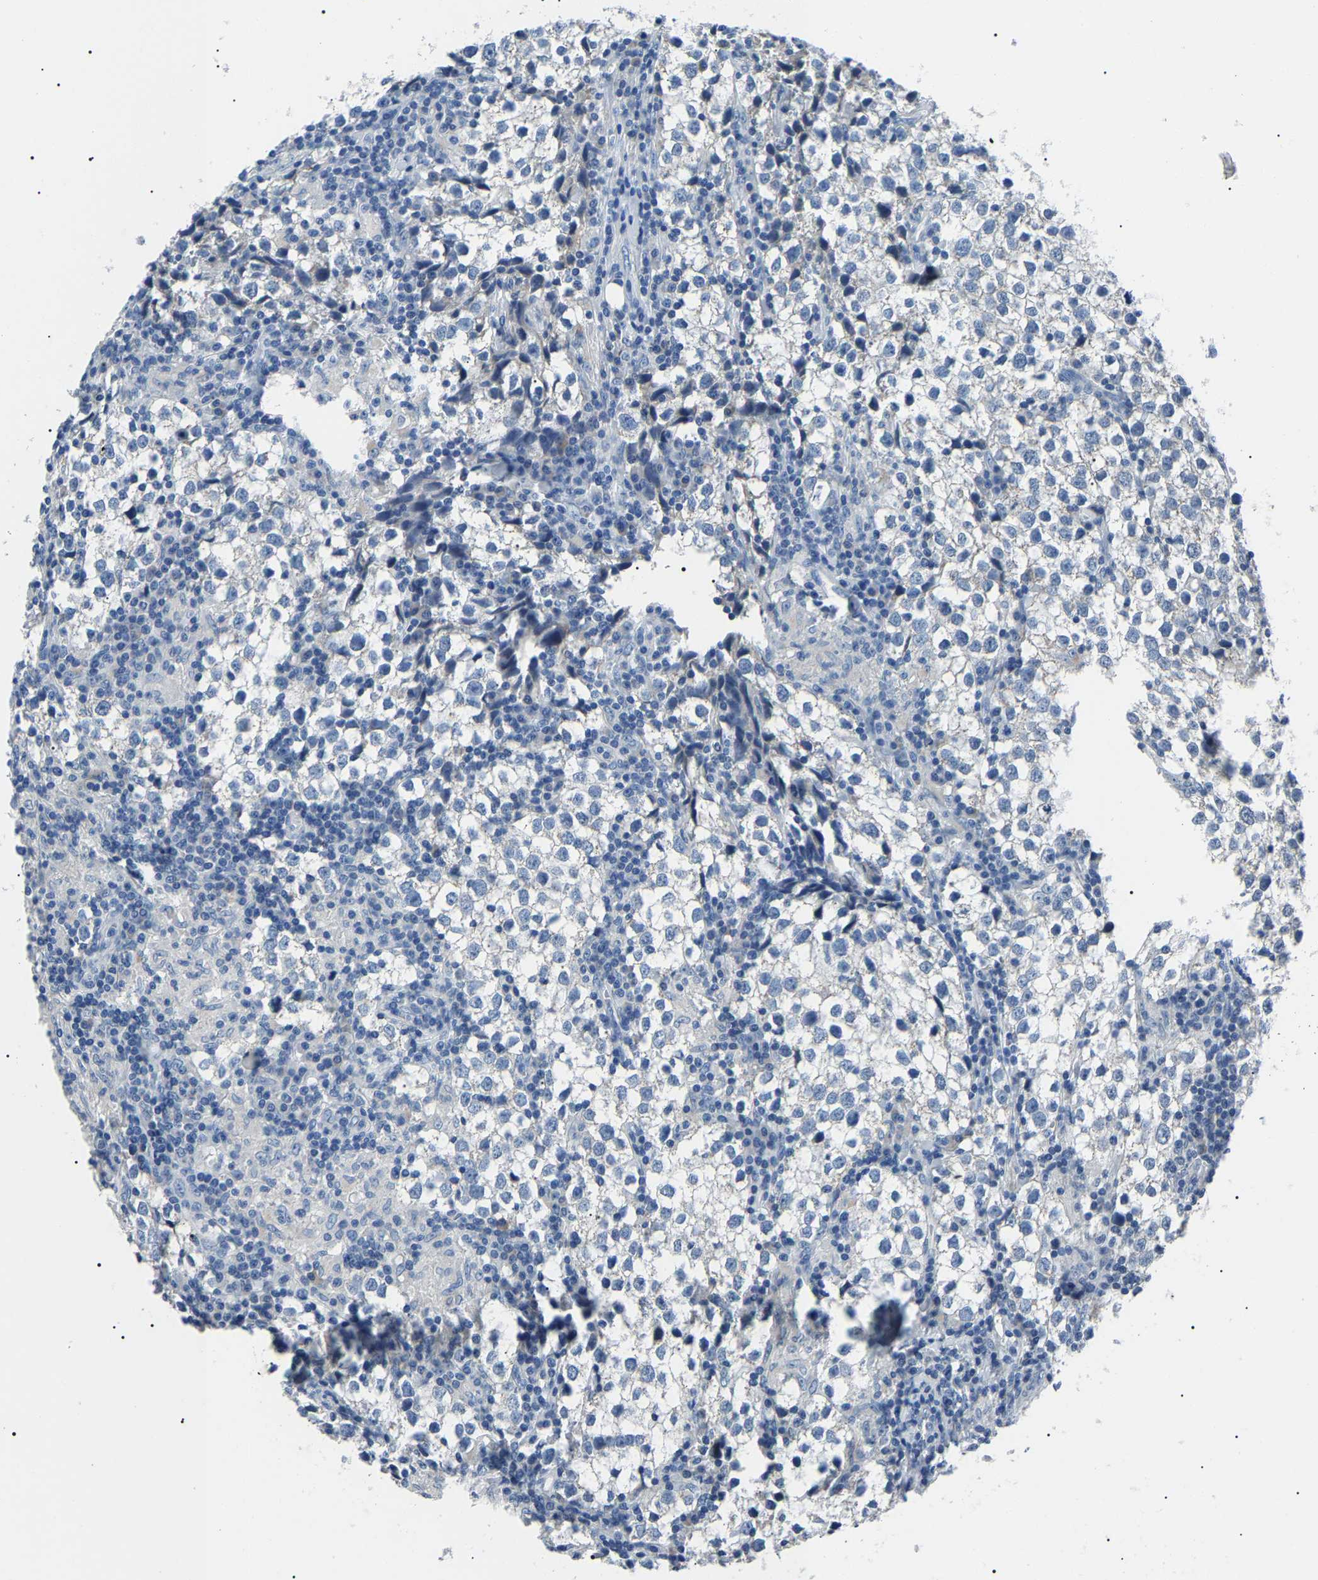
{"staining": {"intensity": "negative", "quantity": "none", "location": "none"}, "tissue": "testis cancer", "cell_type": "Tumor cells", "image_type": "cancer", "snomed": [{"axis": "morphology", "description": "Seminoma, NOS"}, {"axis": "morphology", "description": "Carcinoma, Embryonal, NOS"}, {"axis": "topography", "description": "Testis"}], "caption": "This is an IHC image of testis cancer (embryonal carcinoma). There is no expression in tumor cells.", "gene": "KLK15", "patient": {"sex": "male", "age": 36}}